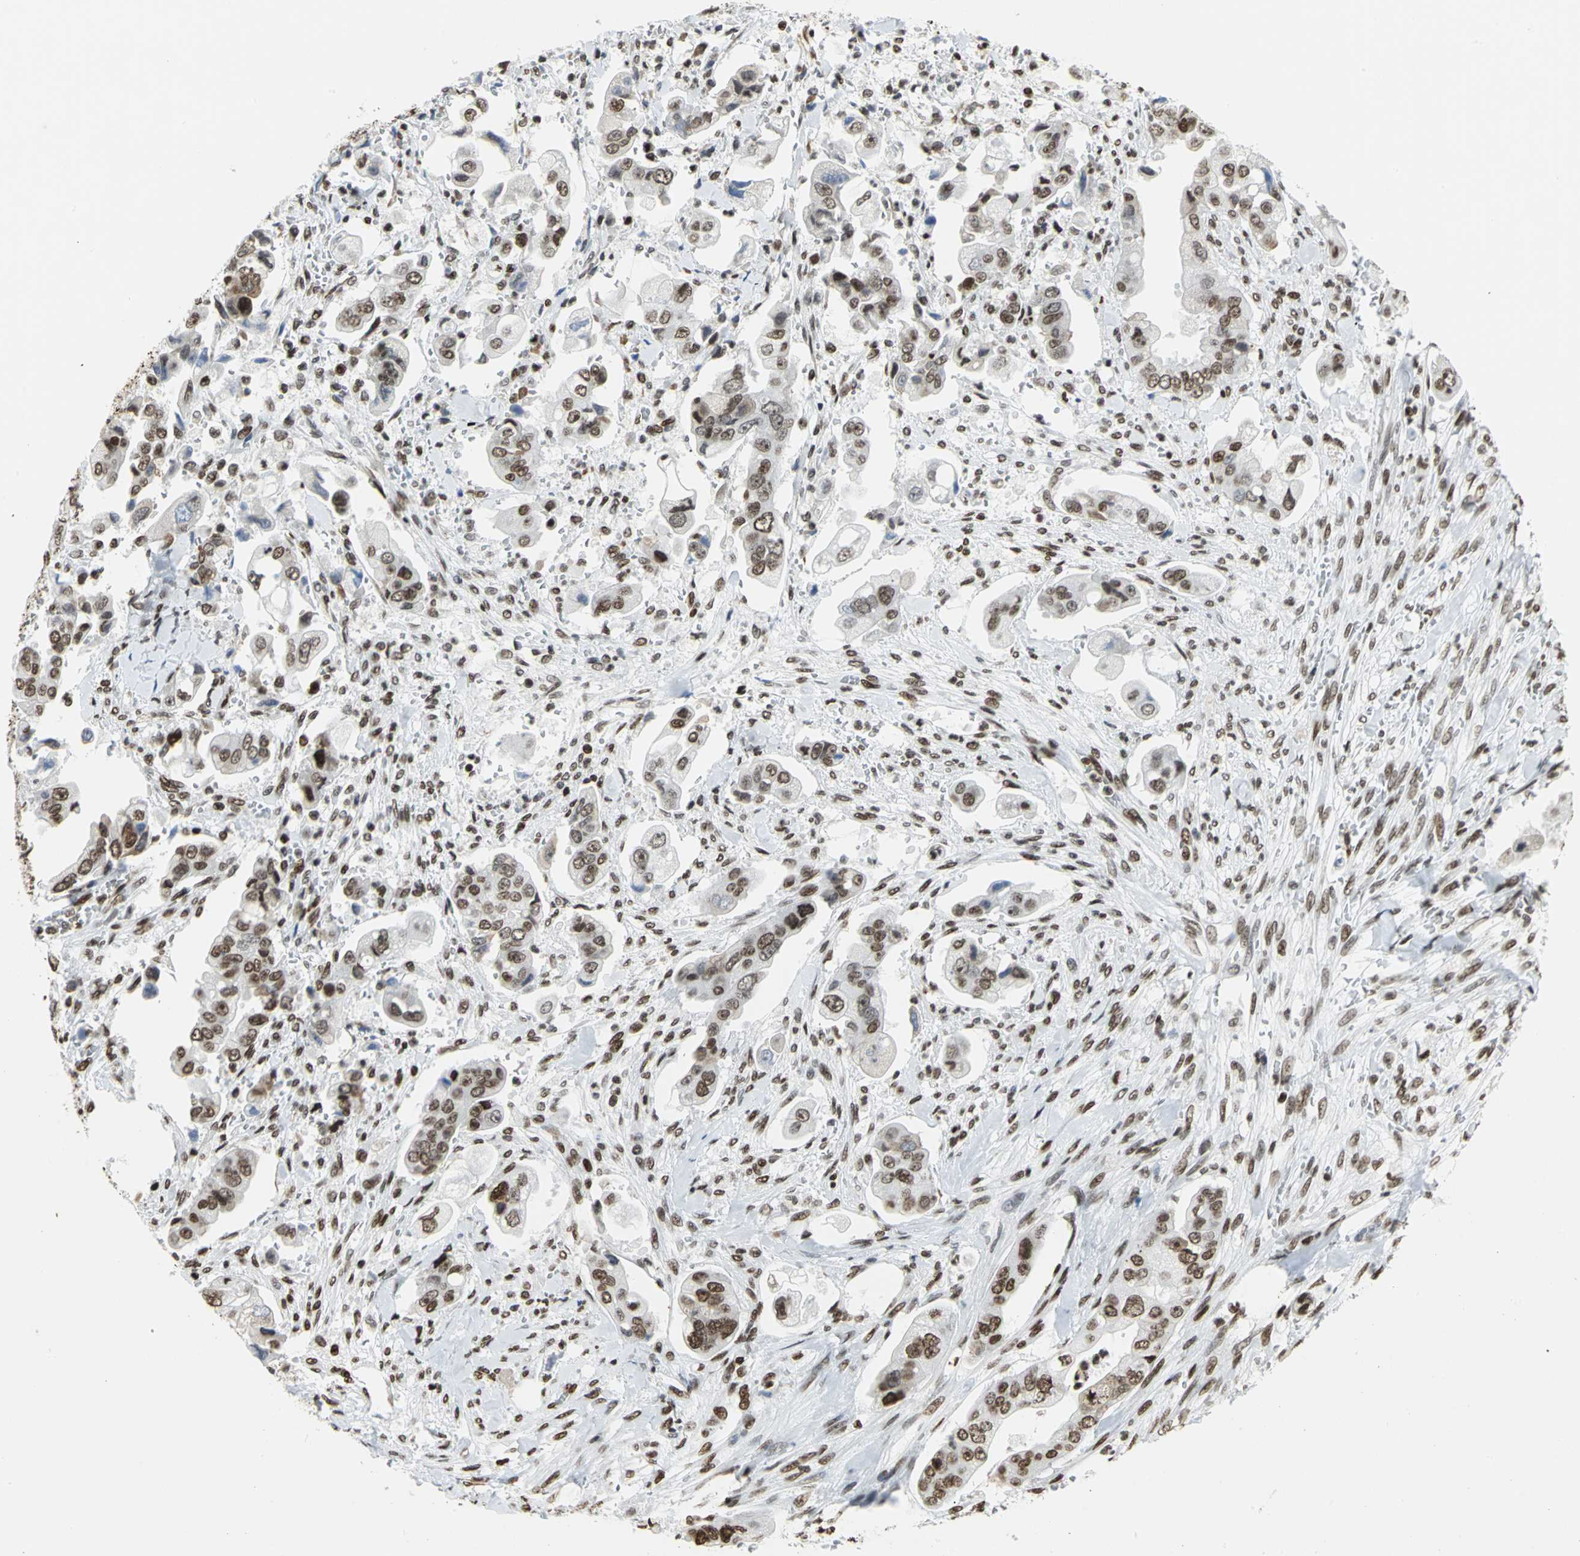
{"staining": {"intensity": "strong", "quantity": ">75%", "location": "nuclear"}, "tissue": "stomach cancer", "cell_type": "Tumor cells", "image_type": "cancer", "snomed": [{"axis": "morphology", "description": "Adenocarcinoma, NOS"}, {"axis": "topography", "description": "Stomach"}], "caption": "Immunohistochemical staining of human stomach cancer (adenocarcinoma) demonstrates high levels of strong nuclear positivity in about >75% of tumor cells.", "gene": "HMGB1", "patient": {"sex": "male", "age": 62}}